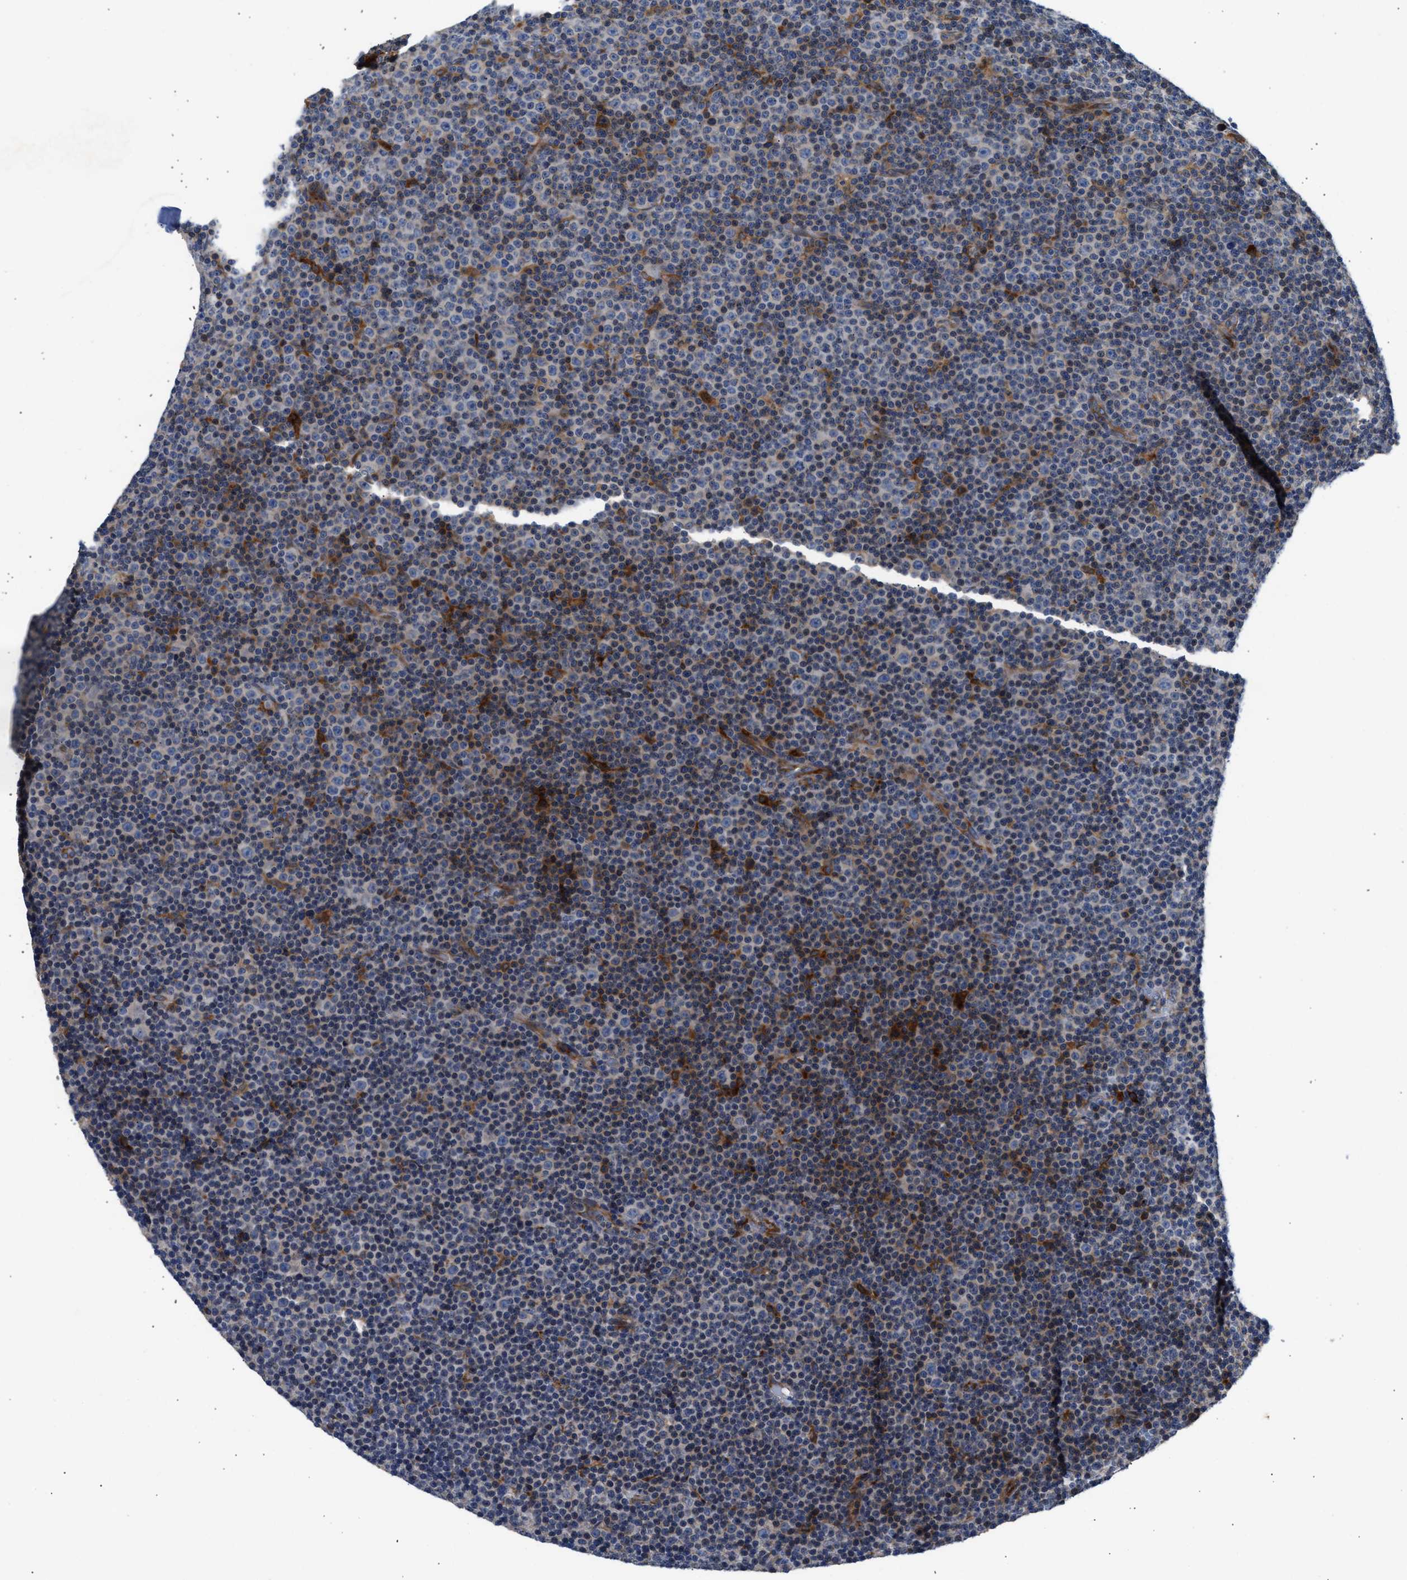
{"staining": {"intensity": "moderate", "quantity": "<25%", "location": "cytoplasmic/membranous"}, "tissue": "lymphoma", "cell_type": "Tumor cells", "image_type": "cancer", "snomed": [{"axis": "morphology", "description": "Malignant lymphoma, non-Hodgkin's type, Low grade"}, {"axis": "topography", "description": "Lymph node"}], "caption": "Moderate cytoplasmic/membranous protein positivity is appreciated in about <25% of tumor cells in malignant lymphoma, non-Hodgkin's type (low-grade).", "gene": "AMZ1", "patient": {"sex": "female", "age": 67}}